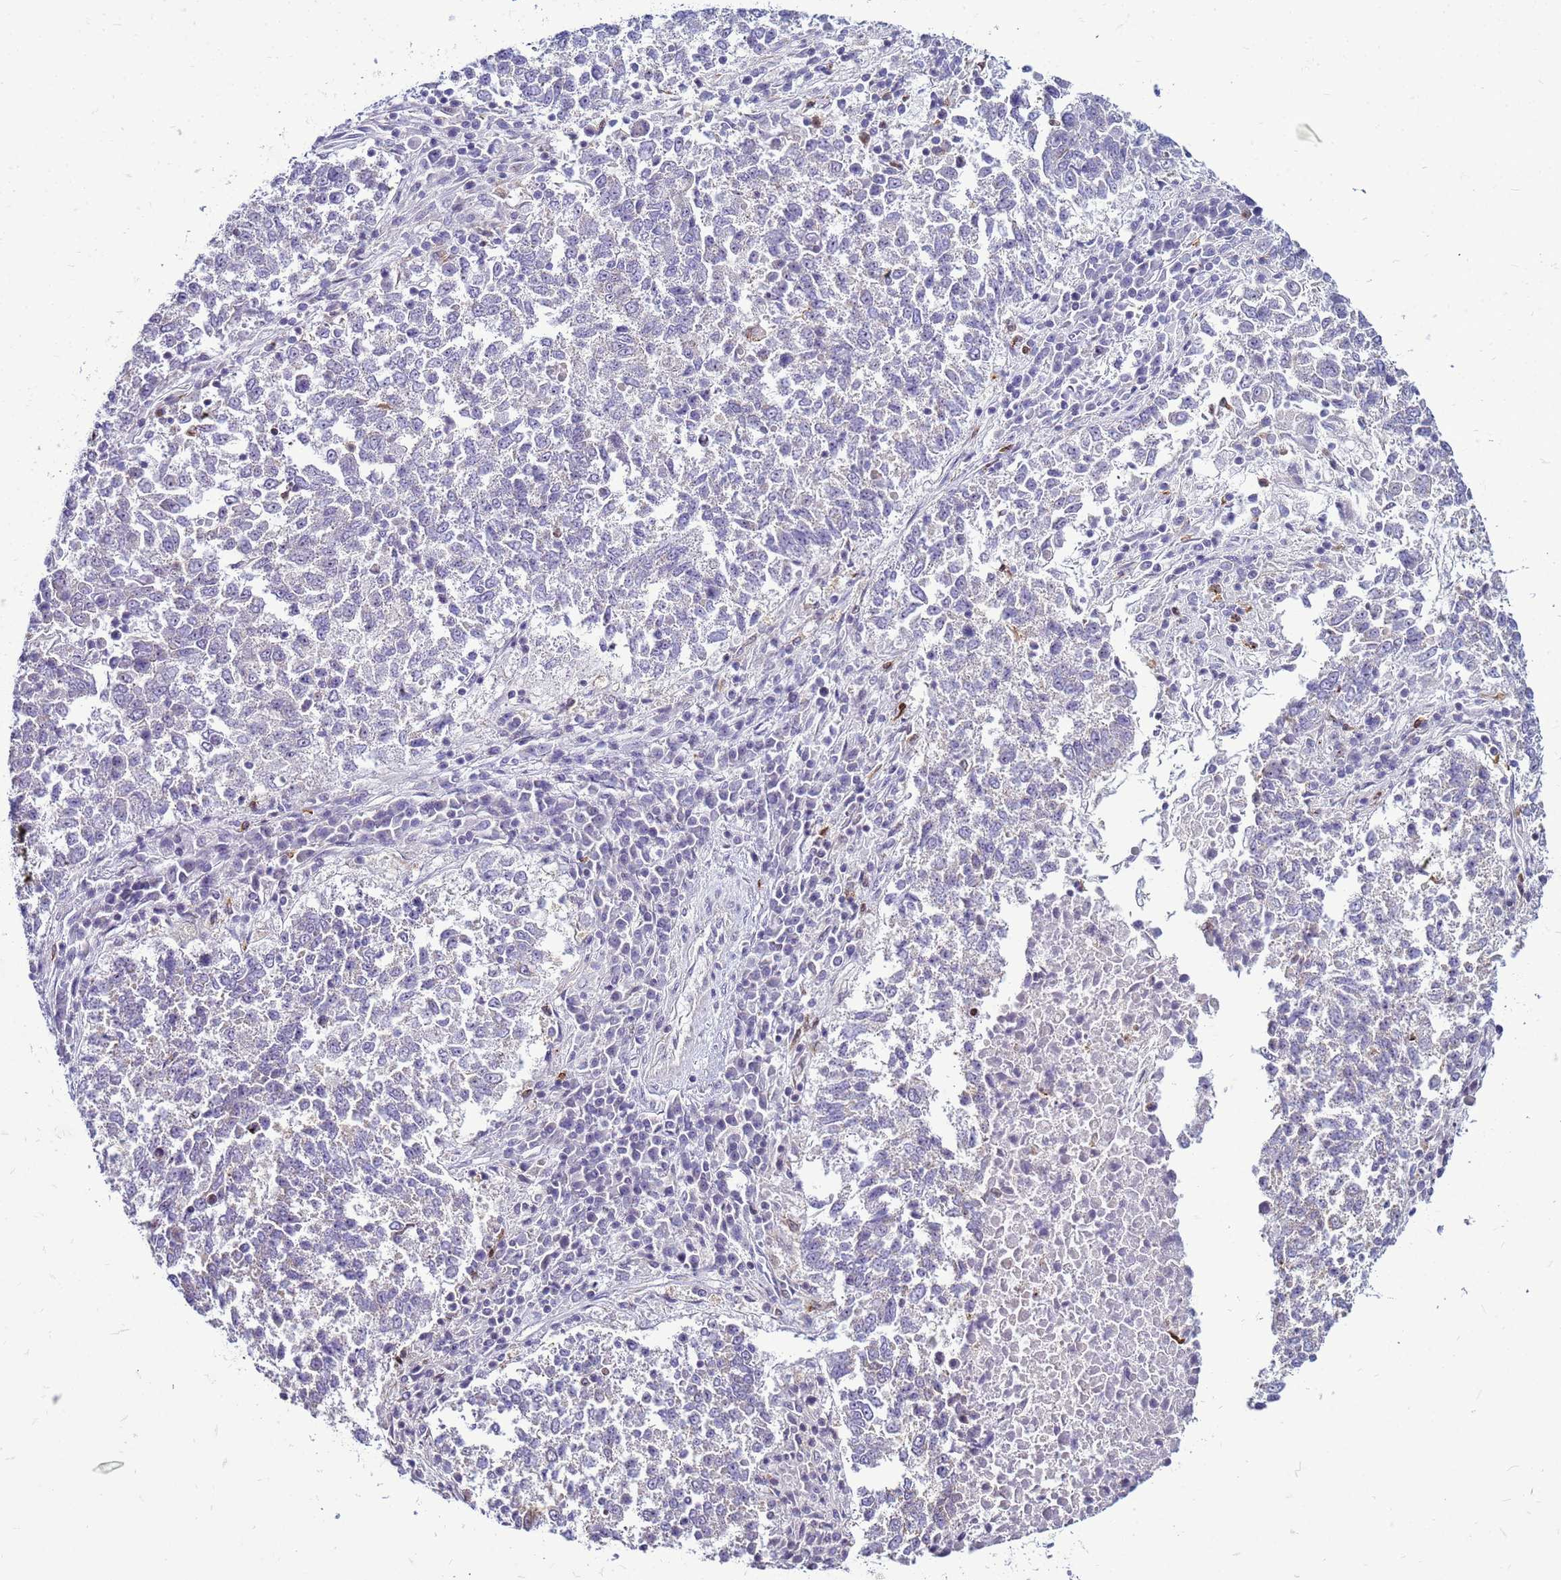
{"staining": {"intensity": "negative", "quantity": "none", "location": "none"}, "tissue": "lung cancer", "cell_type": "Tumor cells", "image_type": "cancer", "snomed": [{"axis": "morphology", "description": "Squamous cell carcinoma, NOS"}, {"axis": "topography", "description": "Lung"}], "caption": "An image of human lung cancer (squamous cell carcinoma) is negative for staining in tumor cells. Nuclei are stained in blue.", "gene": "VPS4B", "patient": {"sex": "male", "age": 73}}